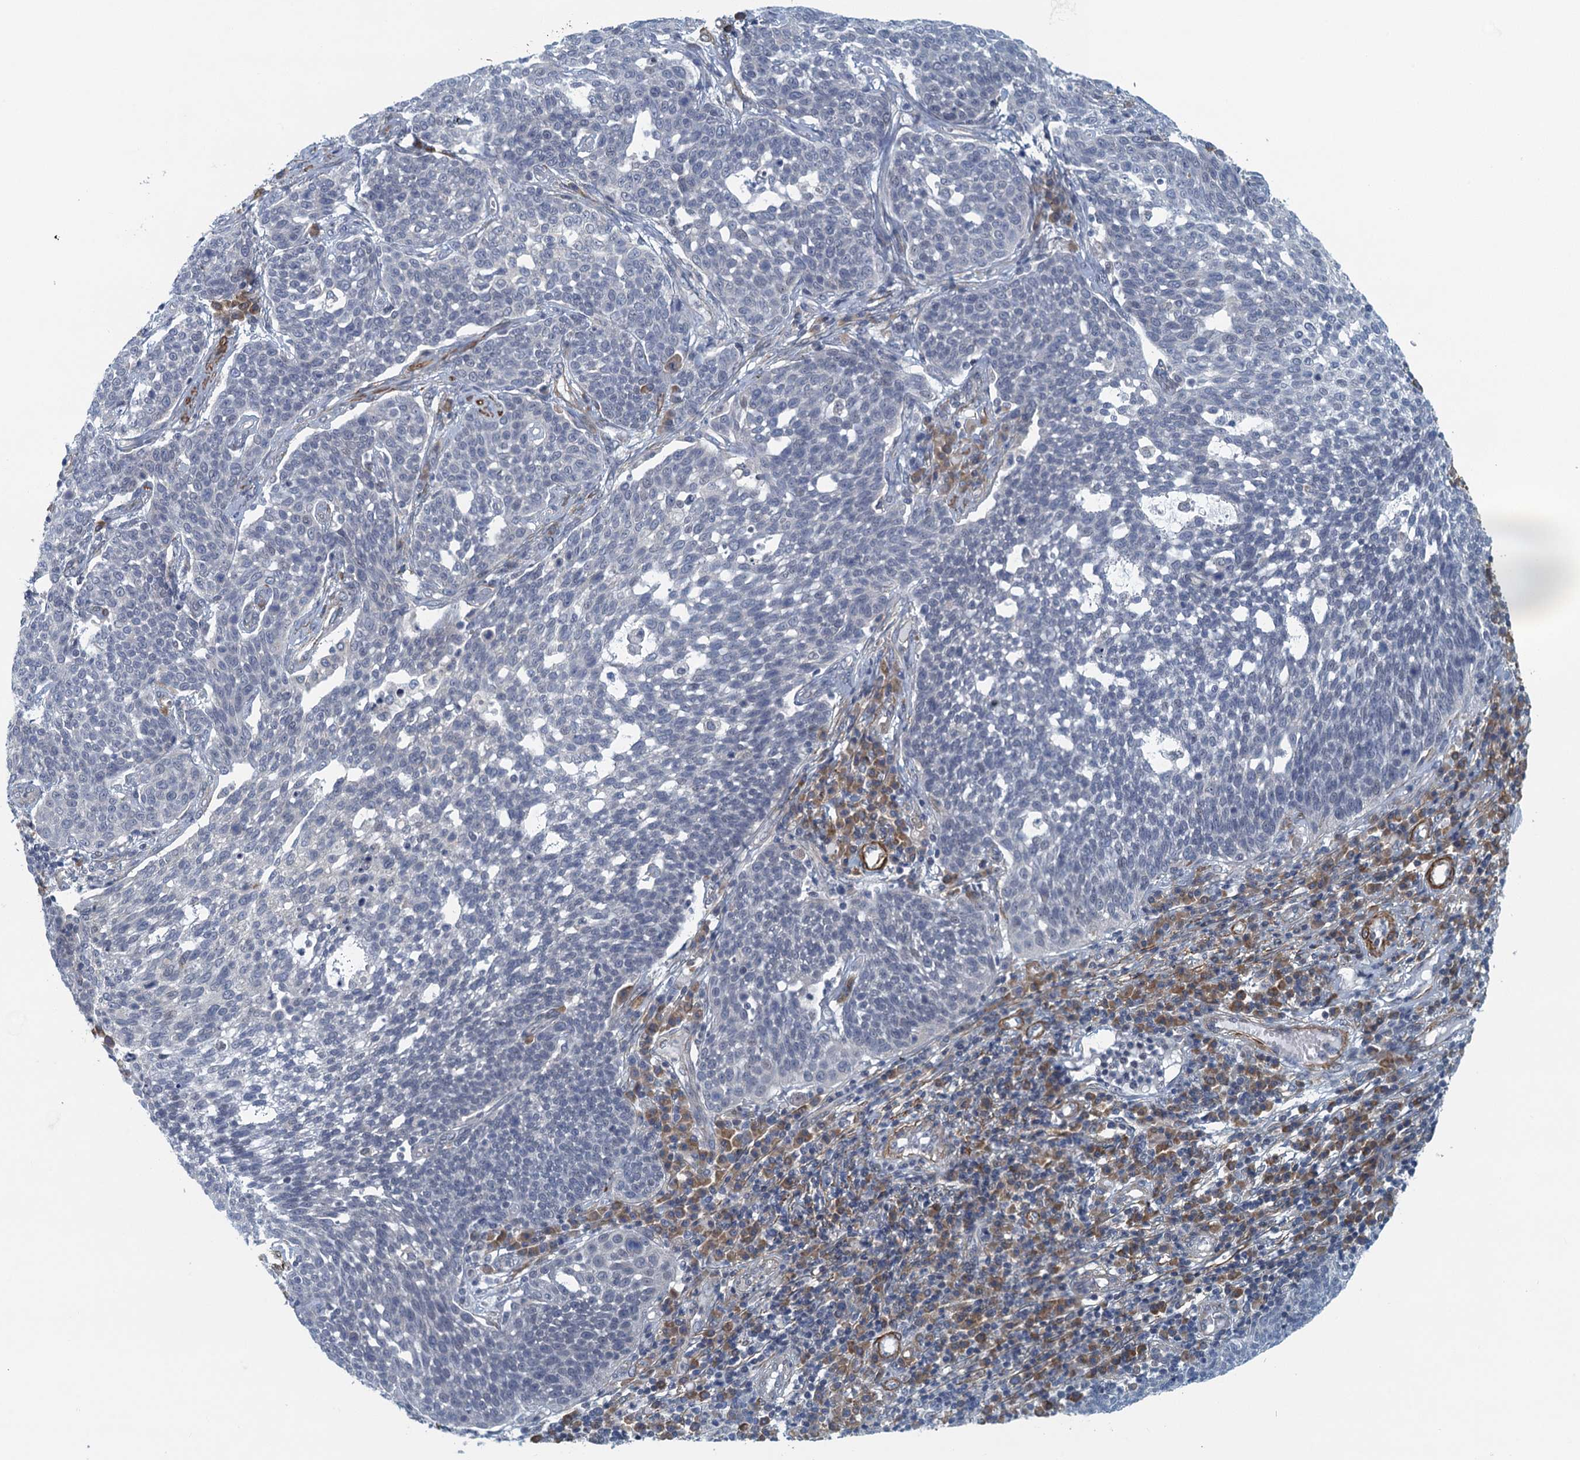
{"staining": {"intensity": "negative", "quantity": "none", "location": "none"}, "tissue": "cervical cancer", "cell_type": "Tumor cells", "image_type": "cancer", "snomed": [{"axis": "morphology", "description": "Squamous cell carcinoma, NOS"}, {"axis": "topography", "description": "Cervix"}], "caption": "The photomicrograph reveals no significant expression in tumor cells of cervical cancer.", "gene": "ALG2", "patient": {"sex": "female", "age": 34}}